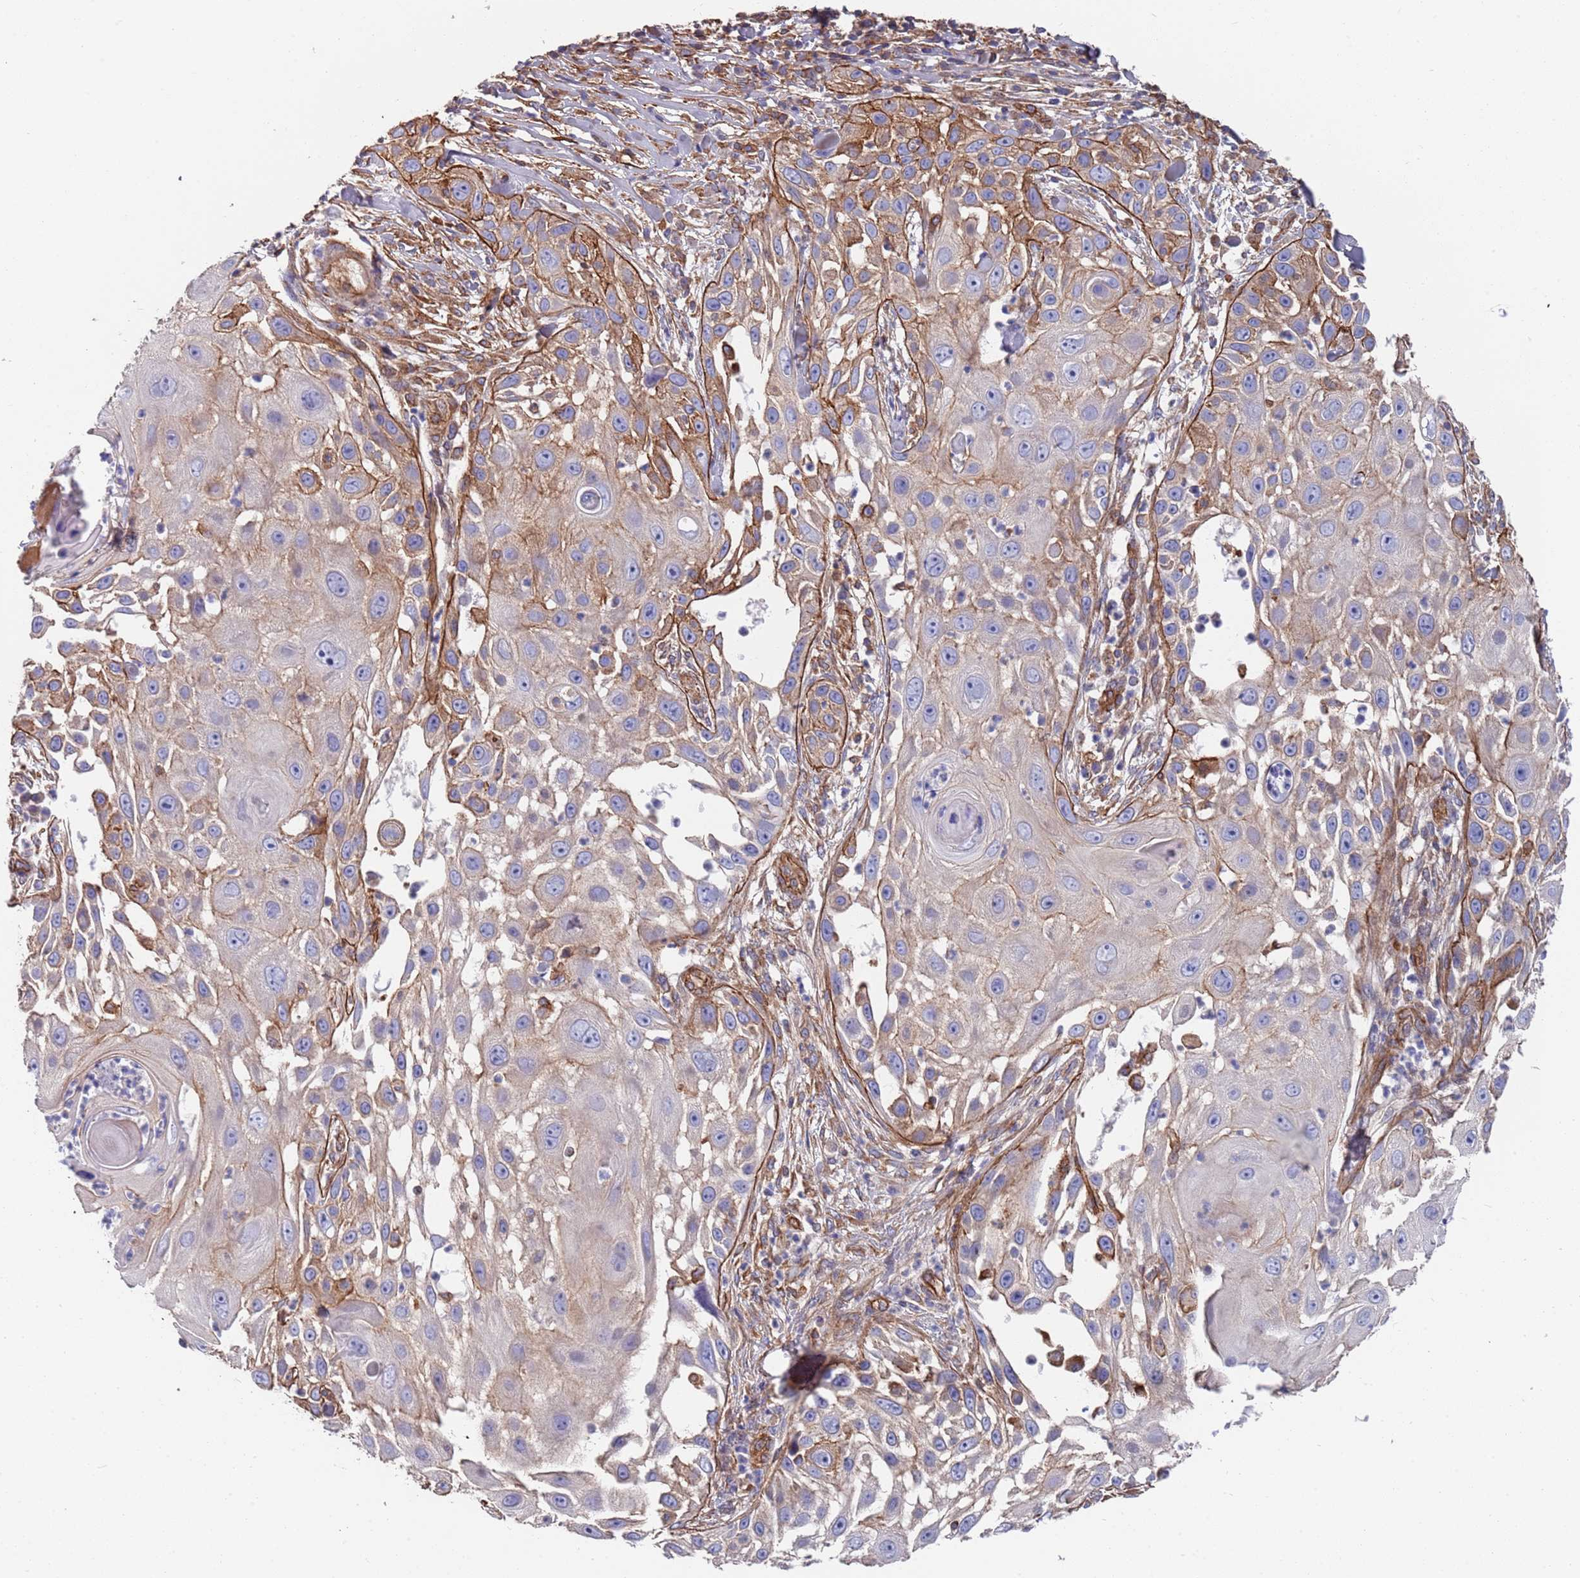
{"staining": {"intensity": "moderate", "quantity": "<25%", "location": "cytoplasmic/membranous"}, "tissue": "skin cancer", "cell_type": "Tumor cells", "image_type": "cancer", "snomed": [{"axis": "morphology", "description": "Squamous cell carcinoma, NOS"}, {"axis": "topography", "description": "Skin"}], "caption": "This histopathology image demonstrates immunohistochemistry (IHC) staining of human skin squamous cell carcinoma, with low moderate cytoplasmic/membranous expression in about <25% of tumor cells.", "gene": "JAKMIP2", "patient": {"sex": "female", "age": 44}}